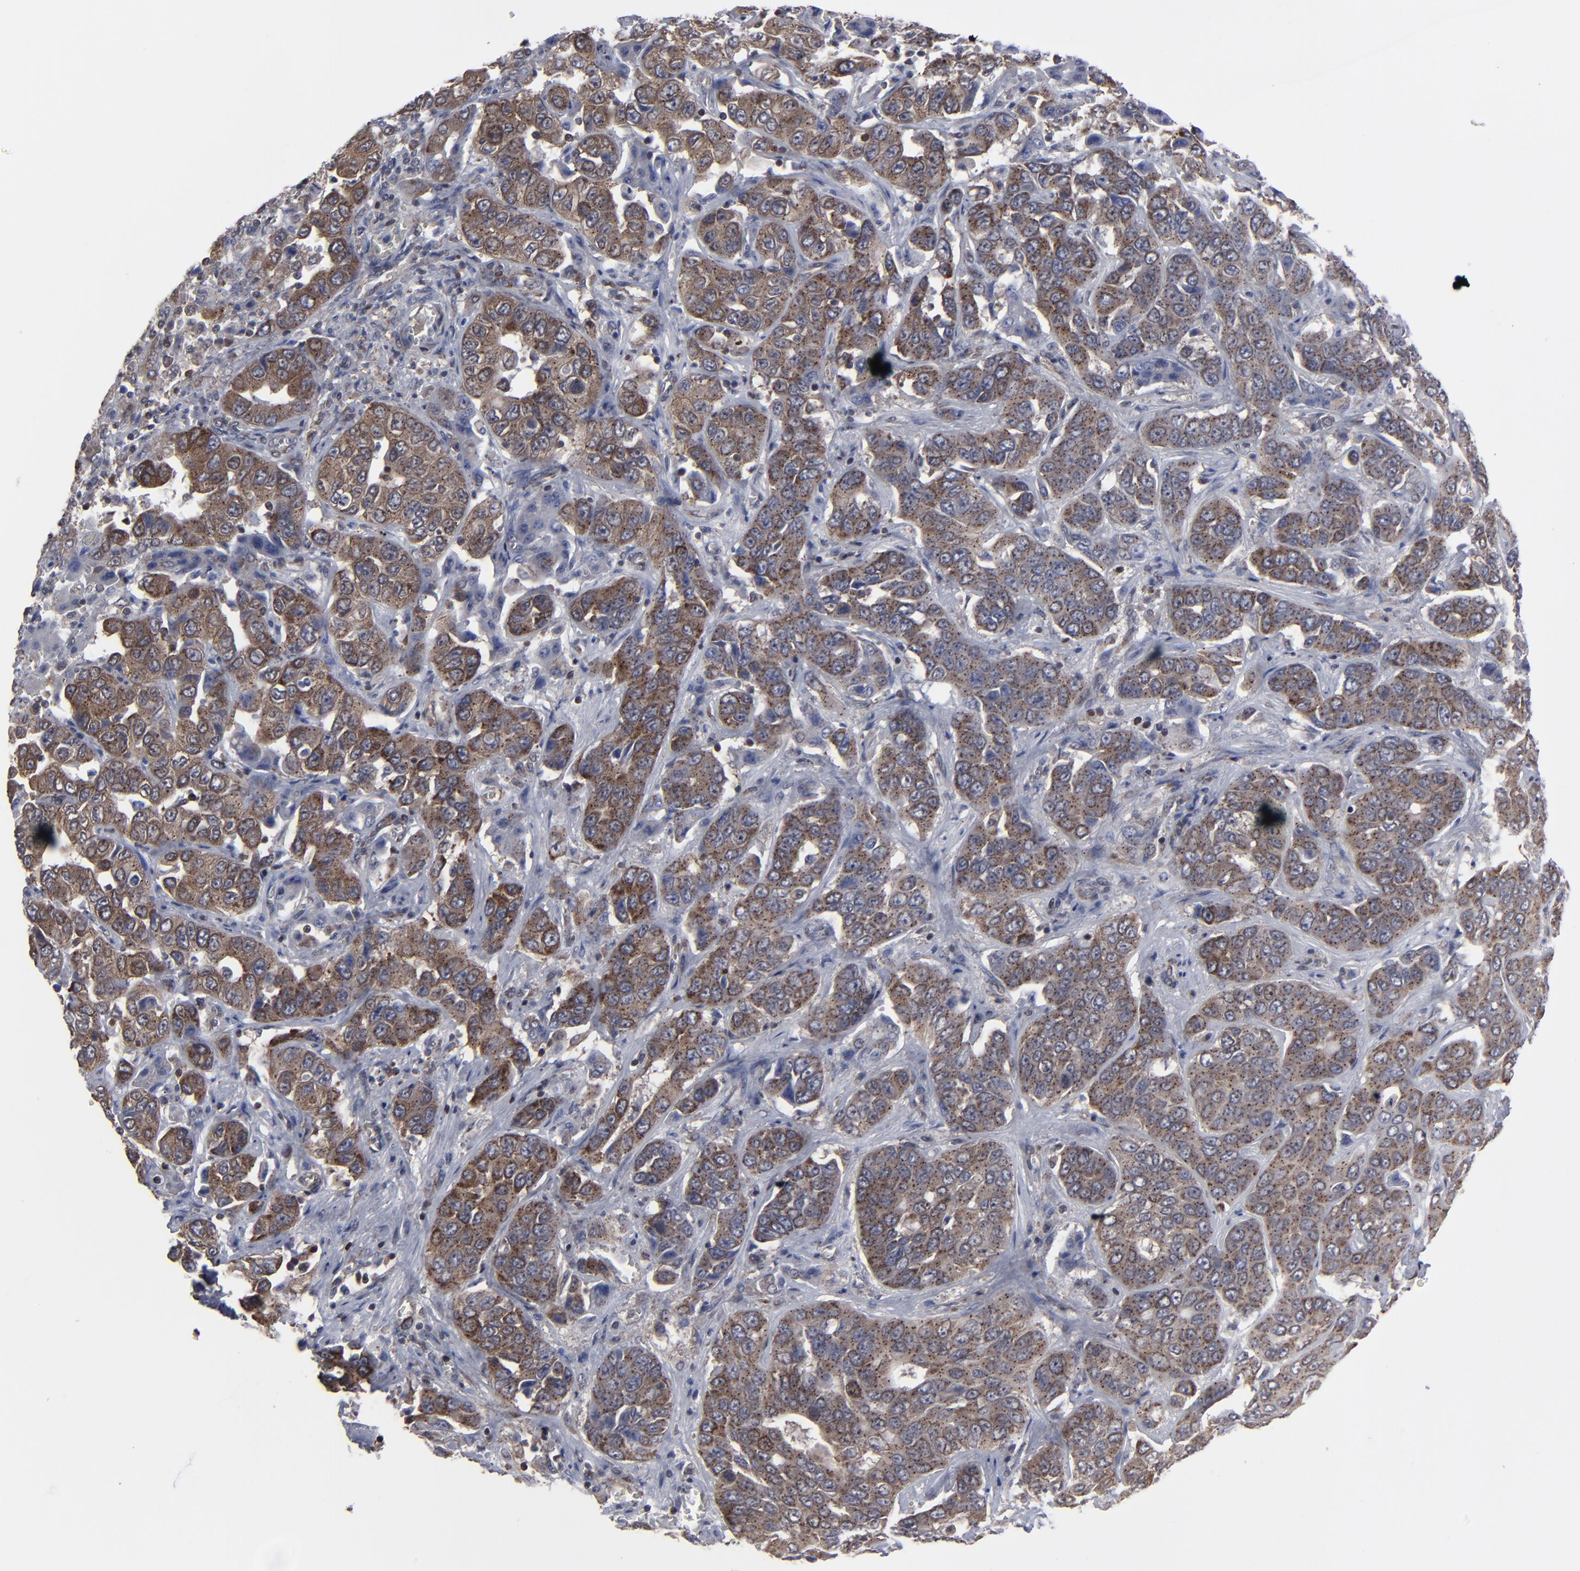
{"staining": {"intensity": "moderate", "quantity": ">75%", "location": "cytoplasmic/membranous"}, "tissue": "liver cancer", "cell_type": "Tumor cells", "image_type": "cancer", "snomed": [{"axis": "morphology", "description": "Cholangiocarcinoma"}, {"axis": "topography", "description": "Liver"}], "caption": "Immunohistochemical staining of human liver cancer (cholangiocarcinoma) demonstrates moderate cytoplasmic/membranous protein positivity in approximately >75% of tumor cells. (brown staining indicates protein expression, while blue staining denotes nuclei).", "gene": "KIAA2026", "patient": {"sex": "female", "age": 52}}